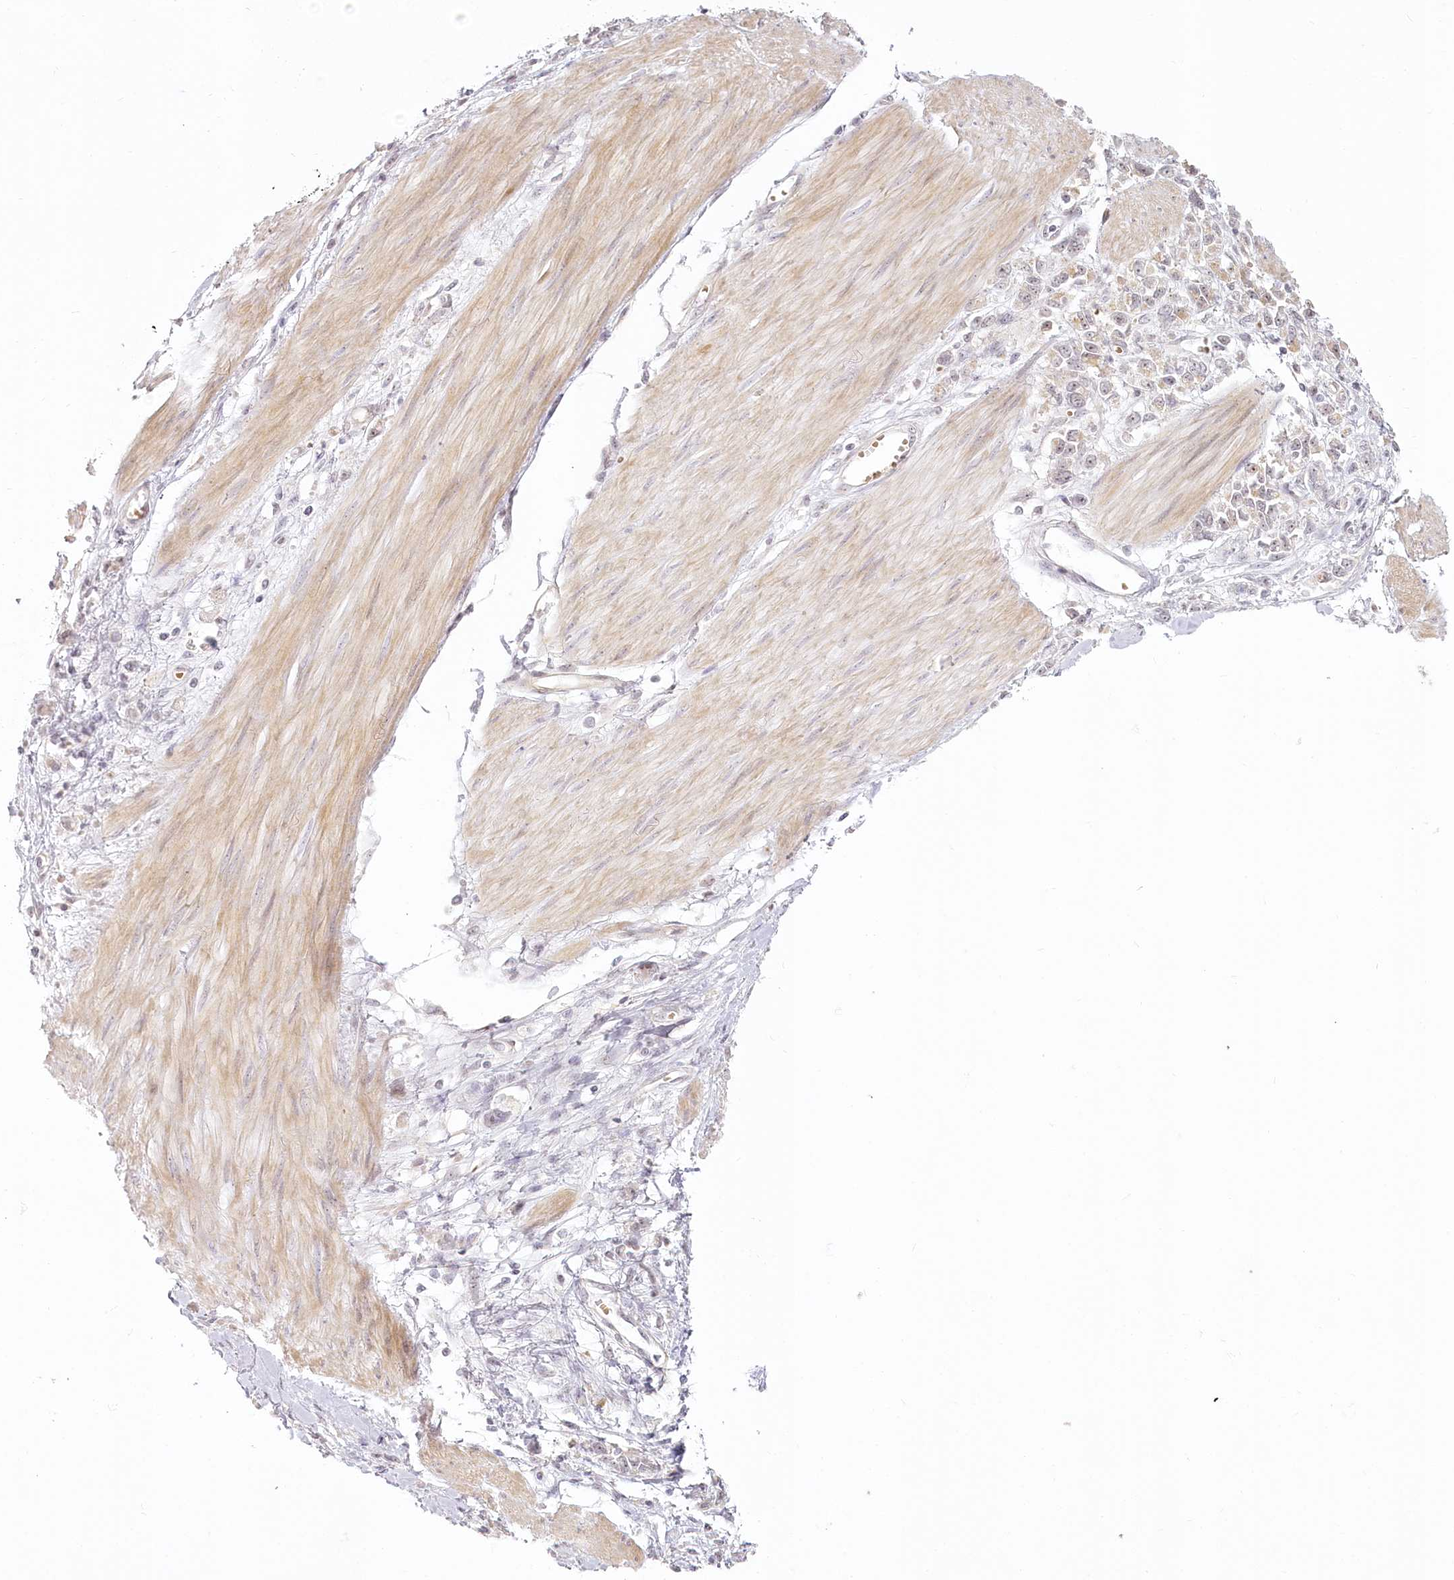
{"staining": {"intensity": "negative", "quantity": "none", "location": "none"}, "tissue": "stomach cancer", "cell_type": "Tumor cells", "image_type": "cancer", "snomed": [{"axis": "morphology", "description": "Adenocarcinoma, NOS"}, {"axis": "topography", "description": "Stomach"}], "caption": "Adenocarcinoma (stomach) was stained to show a protein in brown. There is no significant positivity in tumor cells.", "gene": "EXOSC7", "patient": {"sex": "female", "age": 76}}